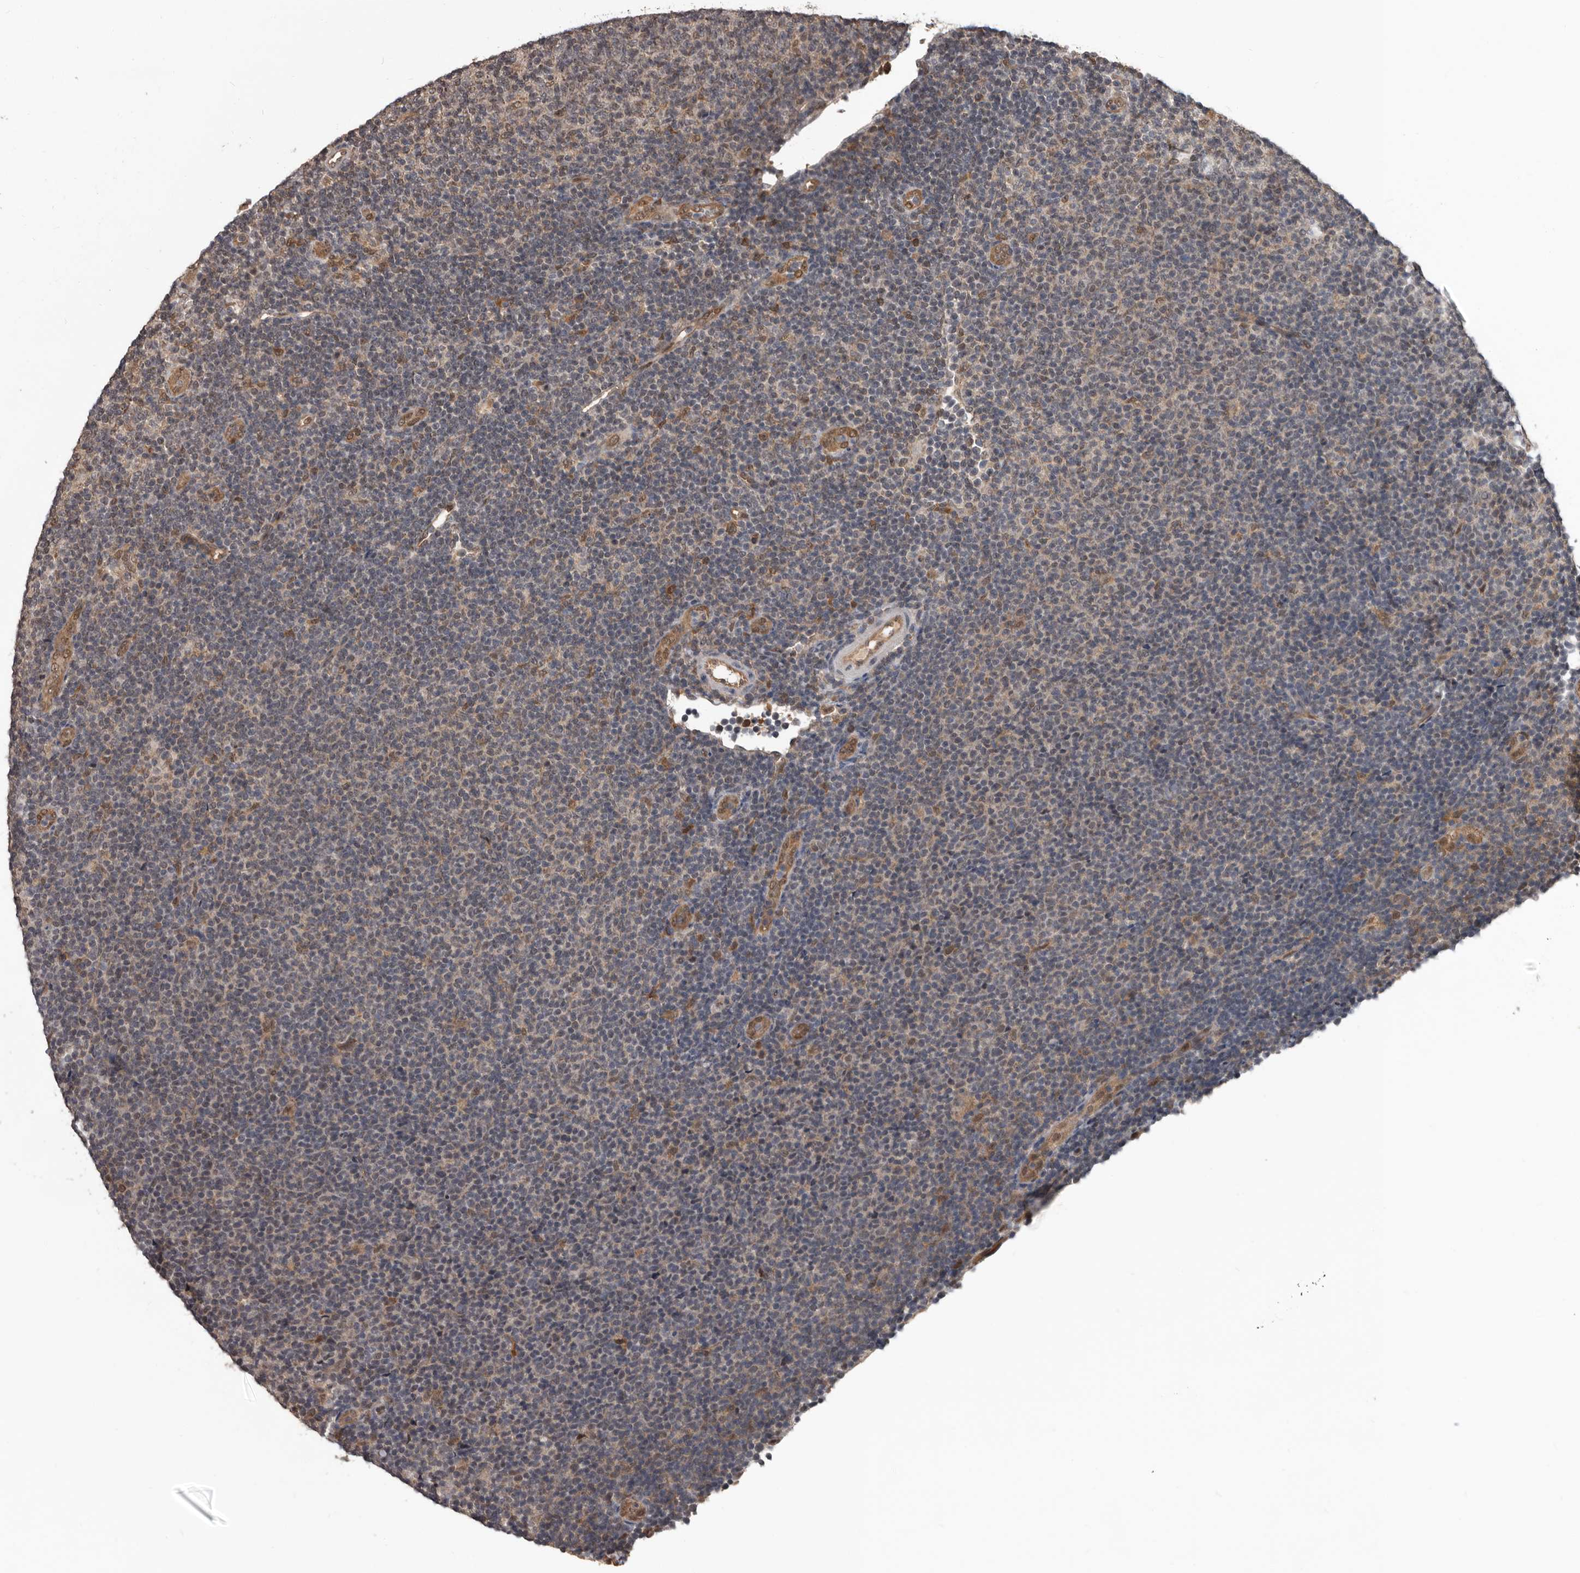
{"staining": {"intensity": "weak", "quantity": "<25%", "location": "nuclear"}, "tissue": "lymphoma", "cell_type": "Tumor cells", "image_type": "cancer", "snomed": [{"axis": "morphology", "description": "Malignant lymphoma, non-Hodgkin's type, Low grade"}, {"axis": "topography", "description": "Lymph node"}], "caption": "Image shows no significant protein positivity in tumor cells of malignant lymphoma, non-Hodgkin's type (low-grade).", "gene": "AHR", "patient": {"sex": "male", "age": 66}}